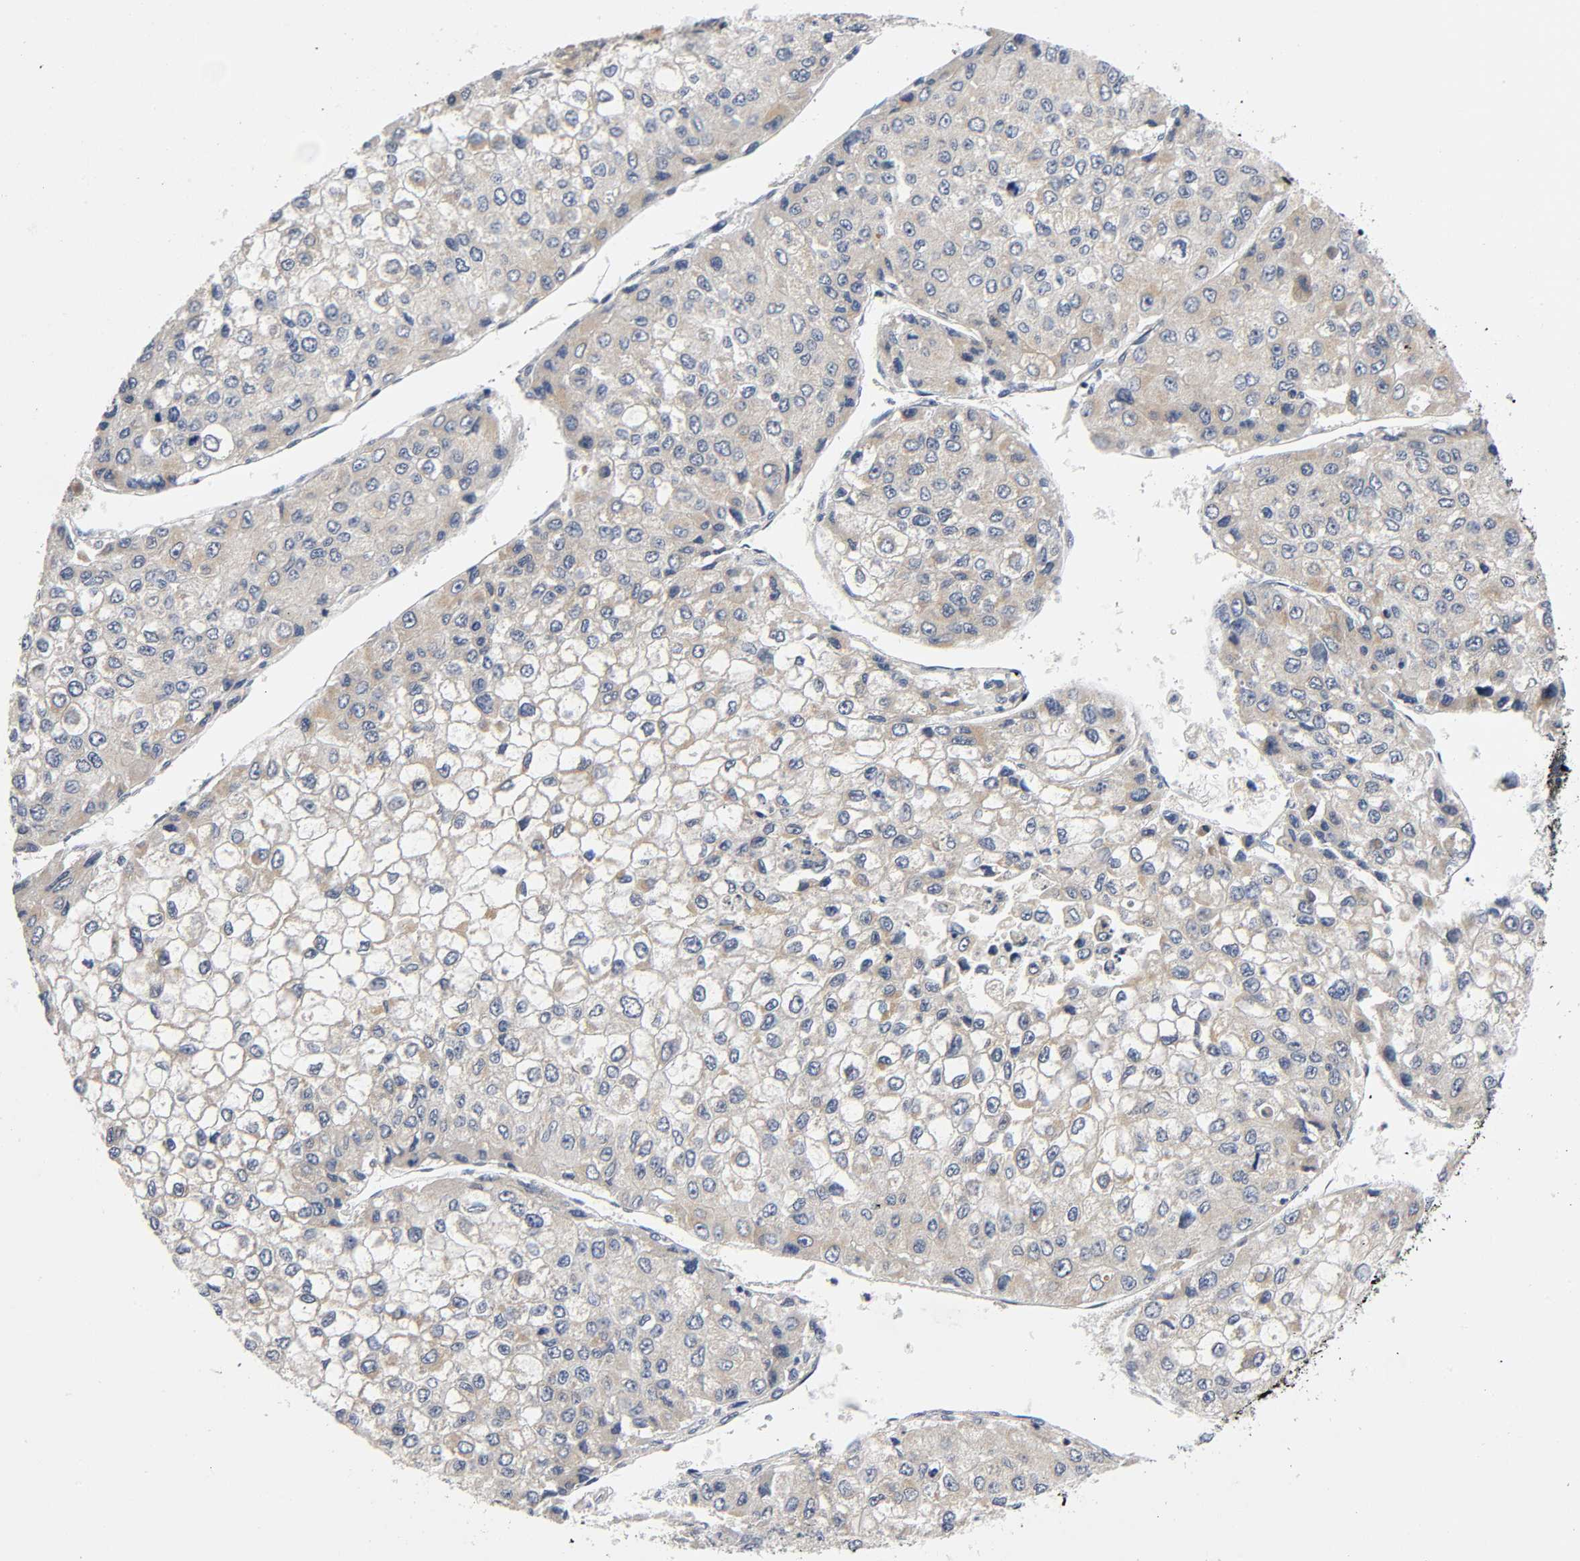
{"staining": {"intensity": "weak", "quantity": ">75%", "location": "cytoplasmic/membranous"}, "tissue": "liver cancer", "cell_type": "Tumor cells", "image_type": "cancer", "snomed": [{"axis": "morphology", "description": "Carcinoma, Hepatocellular, NOS"}, {"axis": "topography", "description": "Liver"}], "caption": "Brown immunohistochemical staining in hepatocellular carcinoma (liver) displays weak cytoplasmic/membranous staining in about >75% of tumor cells.", "gene": "MAPK8", "patient": {"sex": "female", "age": 66}}